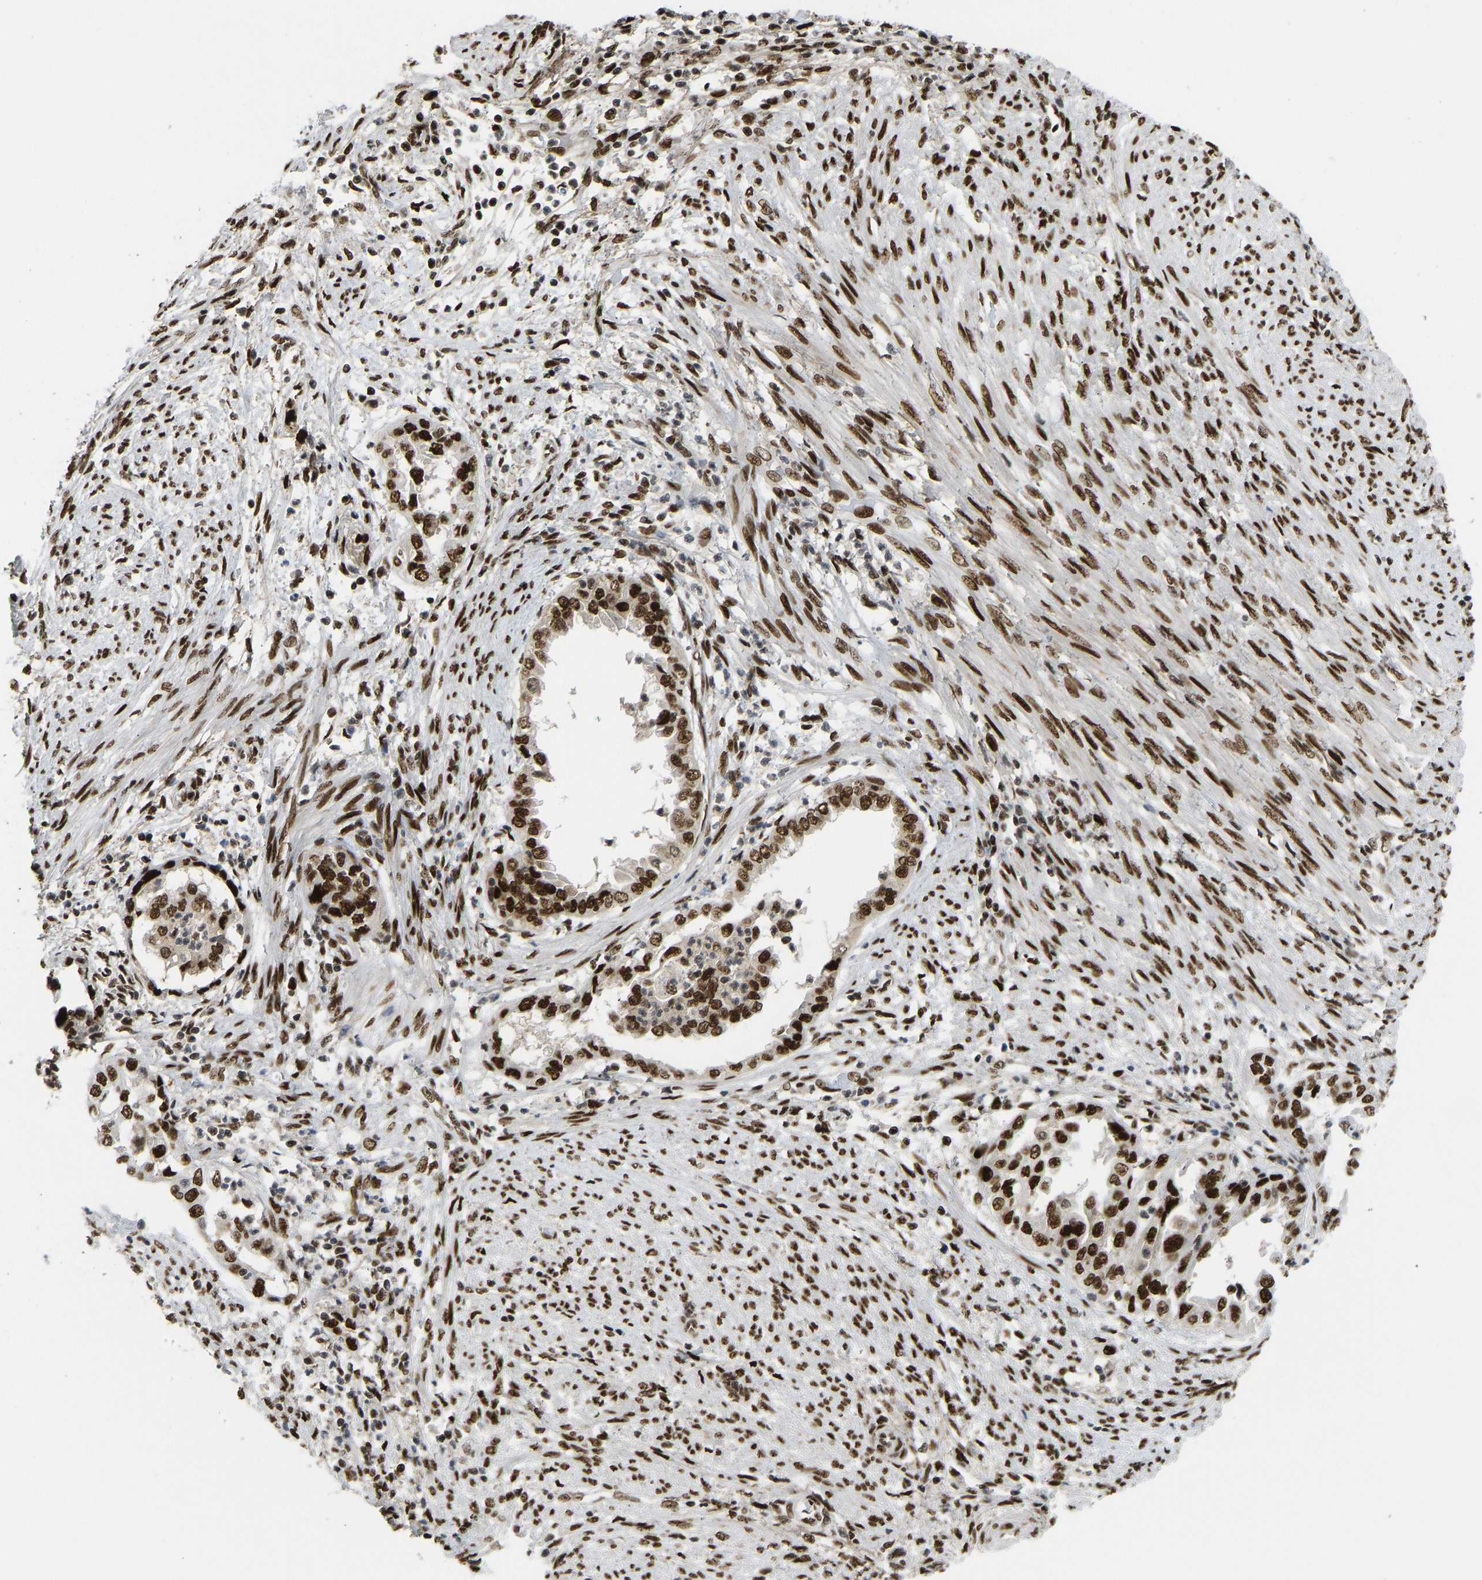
{"staining": {"intensity": "strong", "quantity": ">75%", "location": "nuclear"}, "tissue": "endometrial cancer", "cell_type": "Tumor cells", "image_type": "cancer", "snomed": [{"axis": "morphology", "description": "Adenocarcinoma, NOS"}, {"axis": "topography", "description": "Endometrium"}], "caption": "DAB immunohistochemical staining of human endometrial cancer (adenocarcinoma) demonstrates strong nuclear protein positivity in about >75% of tumor cells. The staining is performed using DAB (3,3'-diaminobenzidine) brown chromogen to label protein expression. The nuclei are counter-stained blue using hematoxylin.", "gene": "FOXK1", "patient": {"sex": "female", "age": 85}}